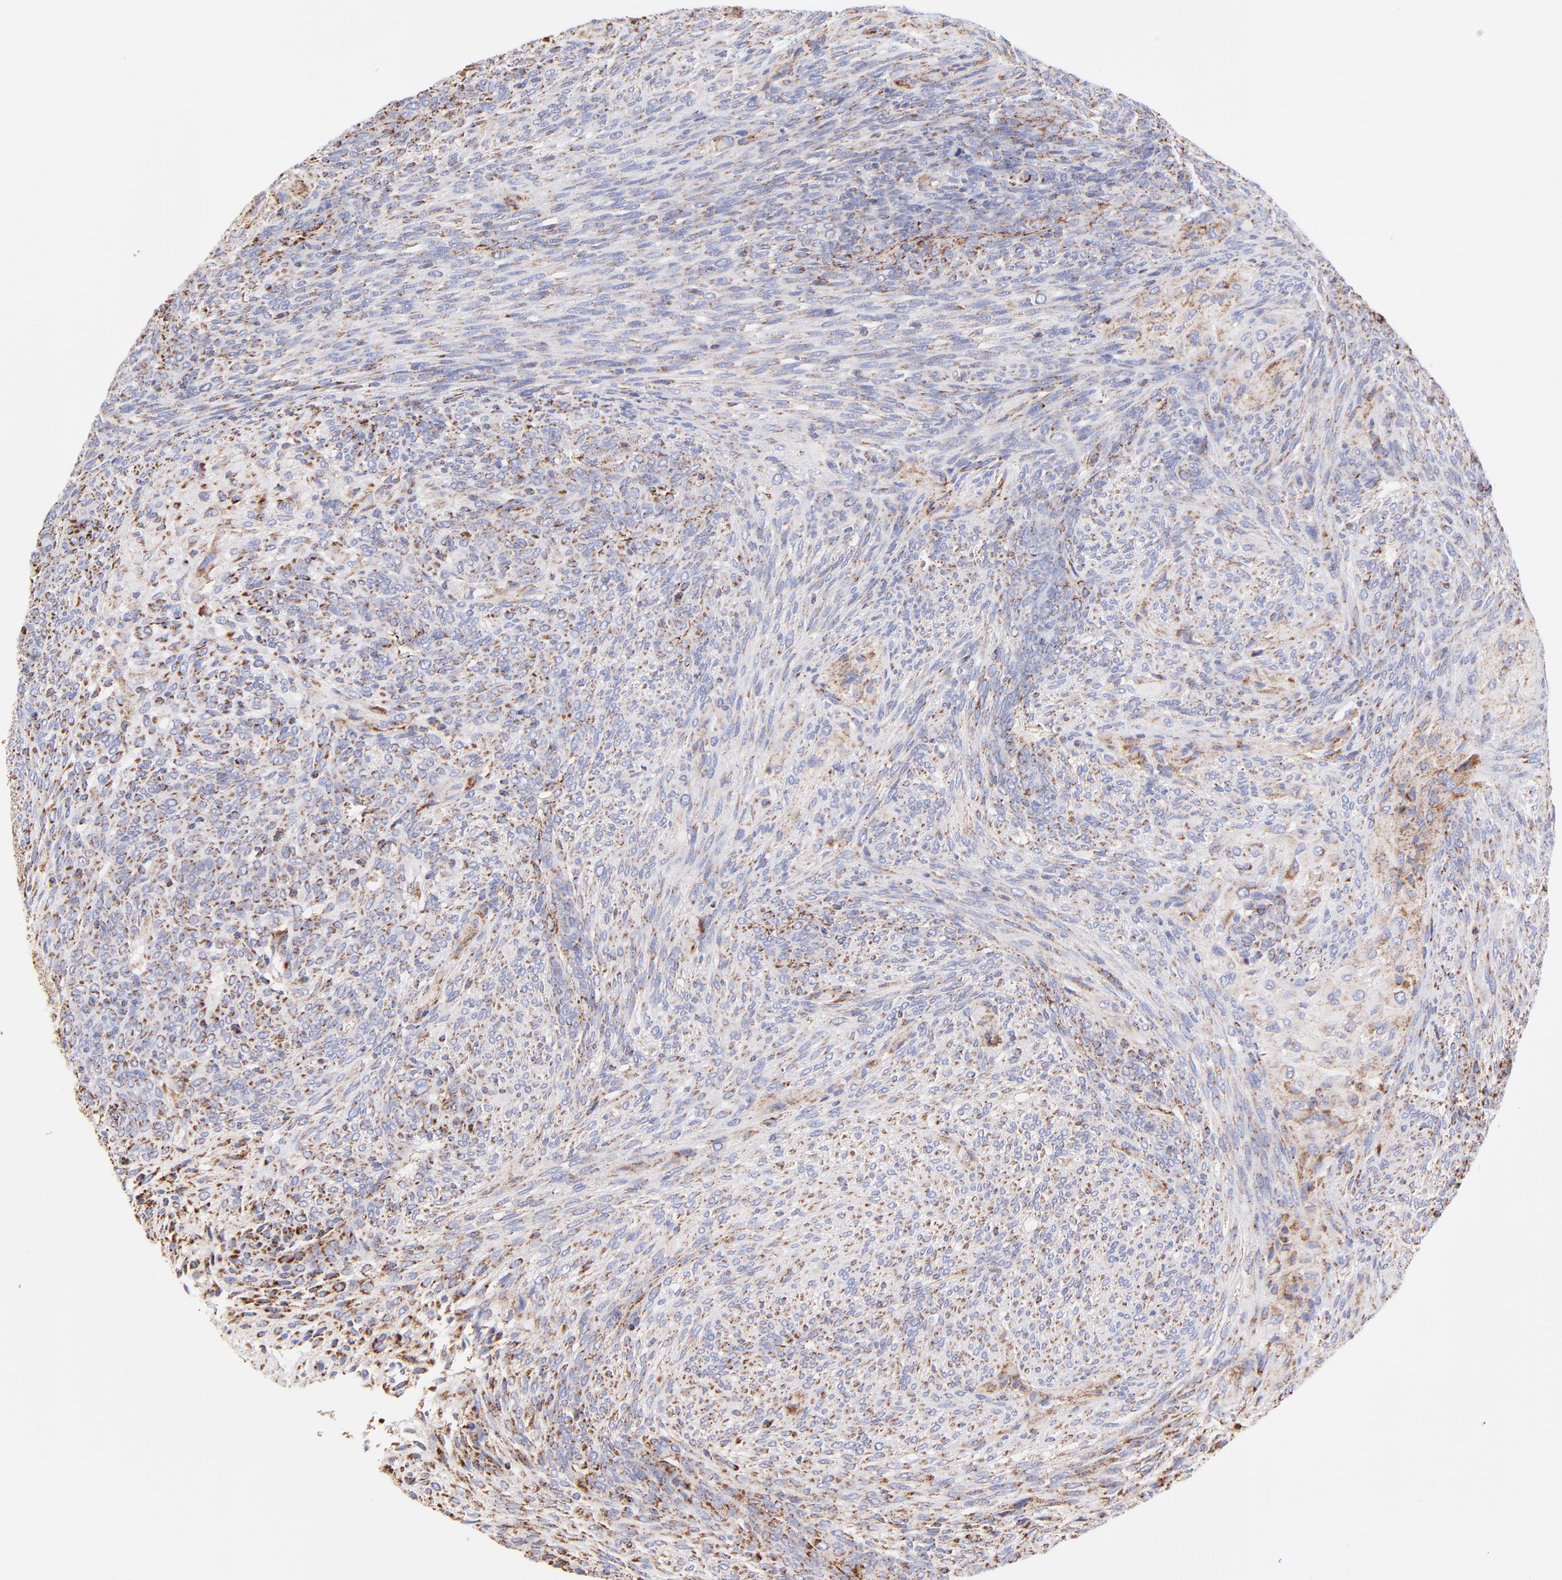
{"staining": {"intensity": "moderate", "quantity": ">75%", "location": "cytoplasmic/membranous"}, "tissue": "glioma", "cell_type": "Tumor cells", "image_type": "cancer", "snomed": [{"axis": "morphology", "description": "Glioma, malignant, High grade"}, {"axis": "topography", "description": "Cerebral cortex"}], "caption": "Protein analysis of malignant glioma (high-grade) tissue demonstrates moderate cytoplasmic/membranous staining in approximately >75% of tumor cells. The protein of interest is shown in brown color, while the nuclei are stained blue.", "gene": "ECH1", "patient": {"sex": "female", "age": 55}}